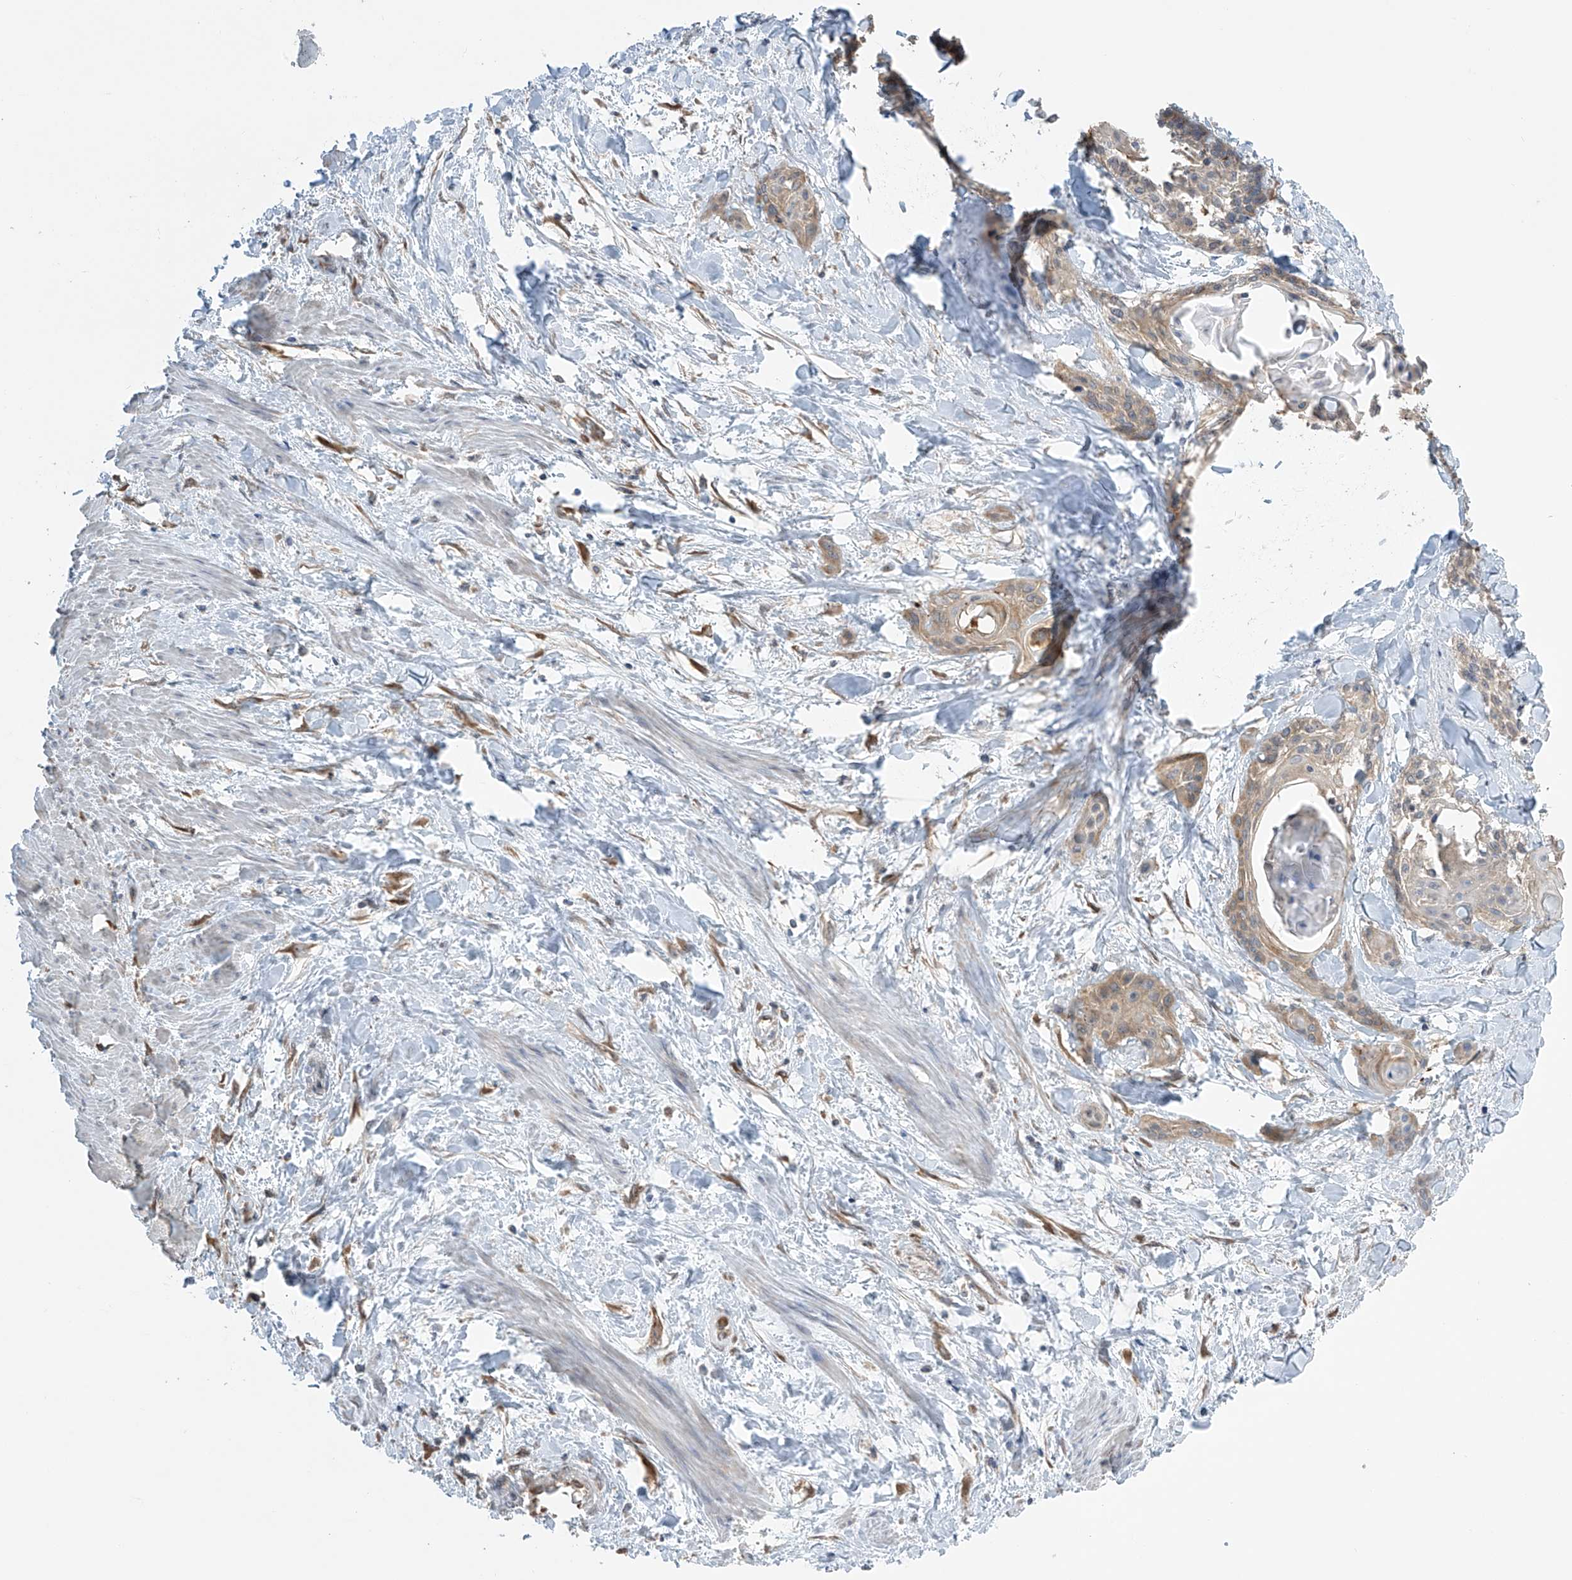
{"staining": {"intensity": "weak", "quantity": "25%-75%", "location": "cytoplasmic/membranous"}, "tissue": "cervical cancer", "cell_type": "Tumor cells", "image_type": "cancer", "snomed": [{"axis": "morphology", "description": "Squamous cell carcinoma, NOS"}, {"axis": "topography", "description": "Cervix"}], "caption": "A brown stain labels weak cytoplasmic/membranous positivity of a protein in human cervical squamous cell carcinoma tumor cells.", "gene": "PNPT1", "patient": {"sex": "female", "age": 57}}